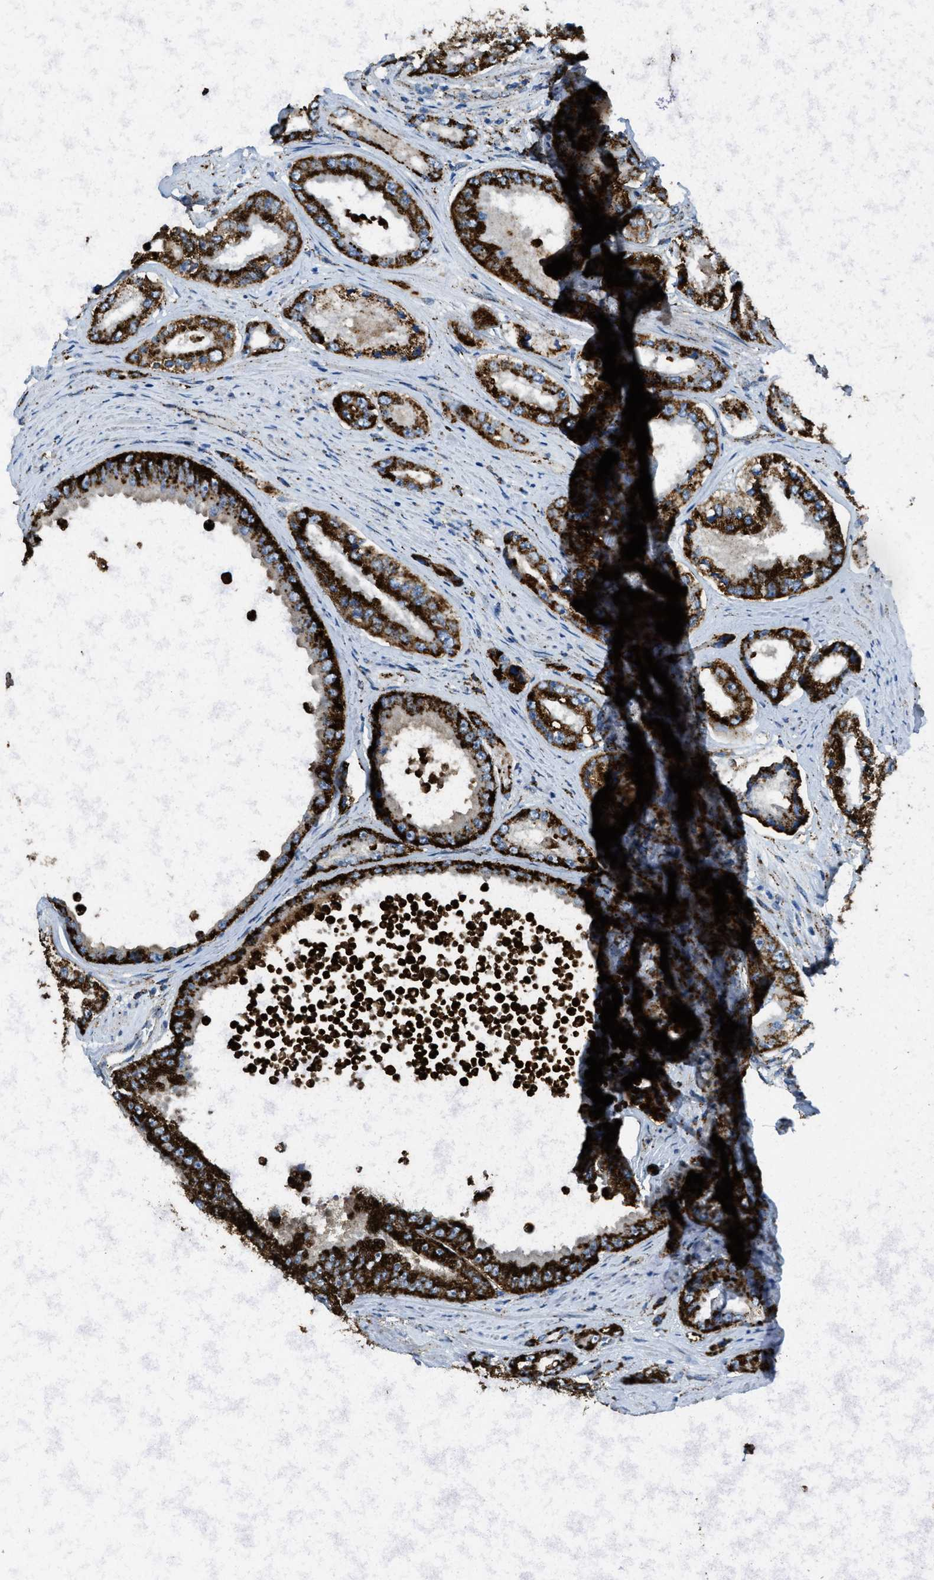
{"staining": {"intensity": "strong", "quantity": ">75%", "location": "cytoplasmic/membranous"}, "tissue": "prostate cancer", "cell_type": "Tumor cells", "image_type": "cancer", "snomed": [{"axis": "morphology", "description": "Adenocarcinoma, High grade"}, {"axis": "topography", "description": "Prostate"}], "caption": "Human high-grade adenocarcinoma (prostate) stained with a brown dye displays strong cytoplasmic/membranous positive expression in about >75% of tumor cells.", "gene": "SCARB2", "patient": {"sex": "male", "age": 61}}